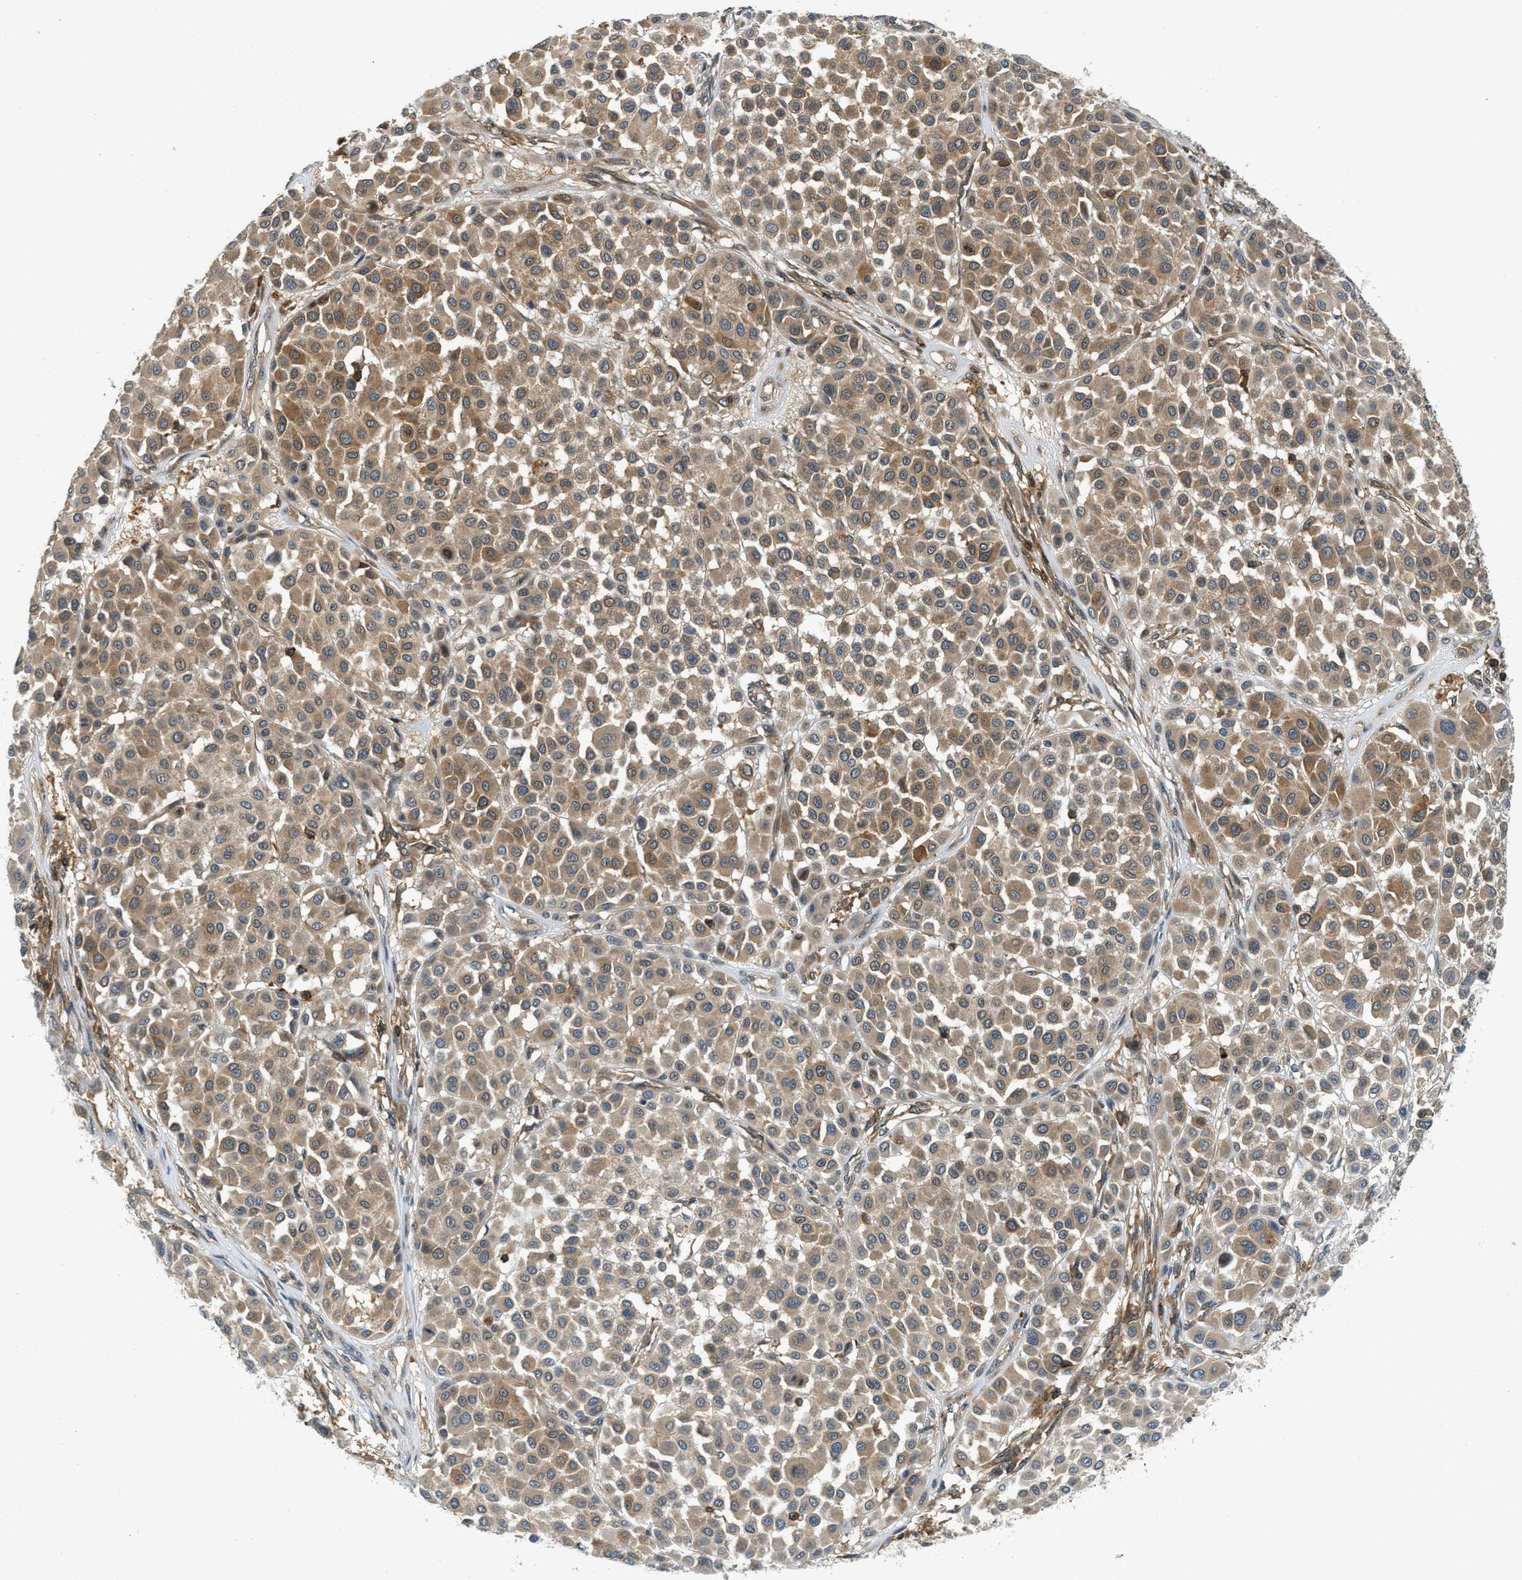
{"staining": {"intensity": "moderate", "quantity": ">75%", "location": "cytoplasmic/membranous,nuclear"}, "tissue": "melanoma", "cell_type": "Tumor cells", "image_type": "cancer", "snomed": [{"axis": "morphology", "description": "Malignant melanoma, Metastatic site"}, {"axis": "topography", "description": "Soft tissue"}], "caption": "Tumor cells display medium levels of moderate cytoplasmic/membranous and nuclear positivity in approximately >75% of cells in malignant melanoma (metastatic site).", "gene": "GMPPB", "patient": {"sex": "male", "age": 41}}